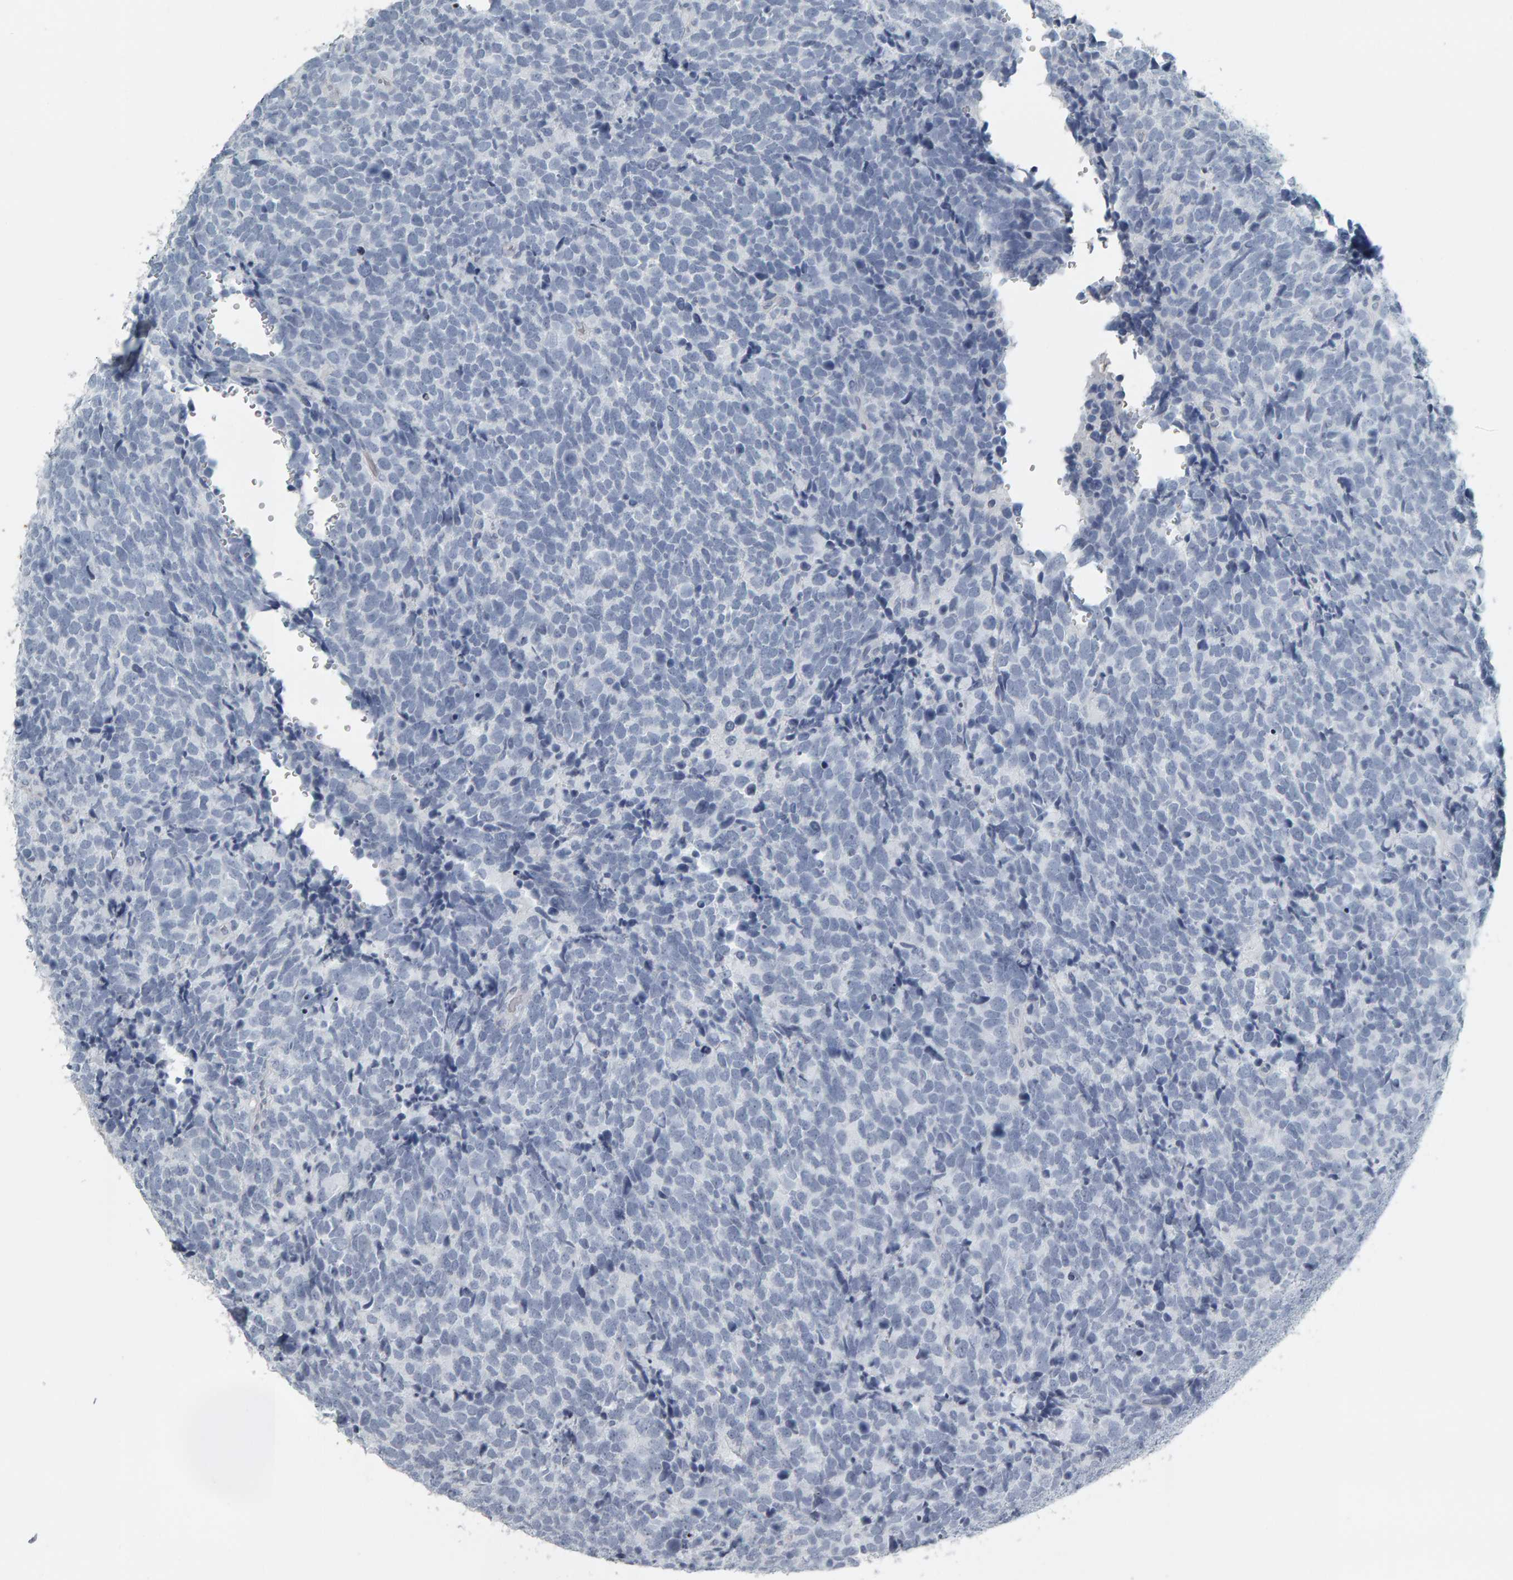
{"staining": {"intensity": "negative", "quantity": "none", "location": "none"}, "tissue": "urothelial cancer", "cell_type": "Tumor cells", "image_type": "cancer", "snomed": [{"axis": "morphology", "description": "Urothelial carcinoma, High grade"}, {"axis": "topography", "description": "Urinary bladder"}], "caption": "IHC of urothelial cancer reveals no positivity in tumor cells.", "gene": "PYY", "patient": {"sex": "female", "age": 82}}